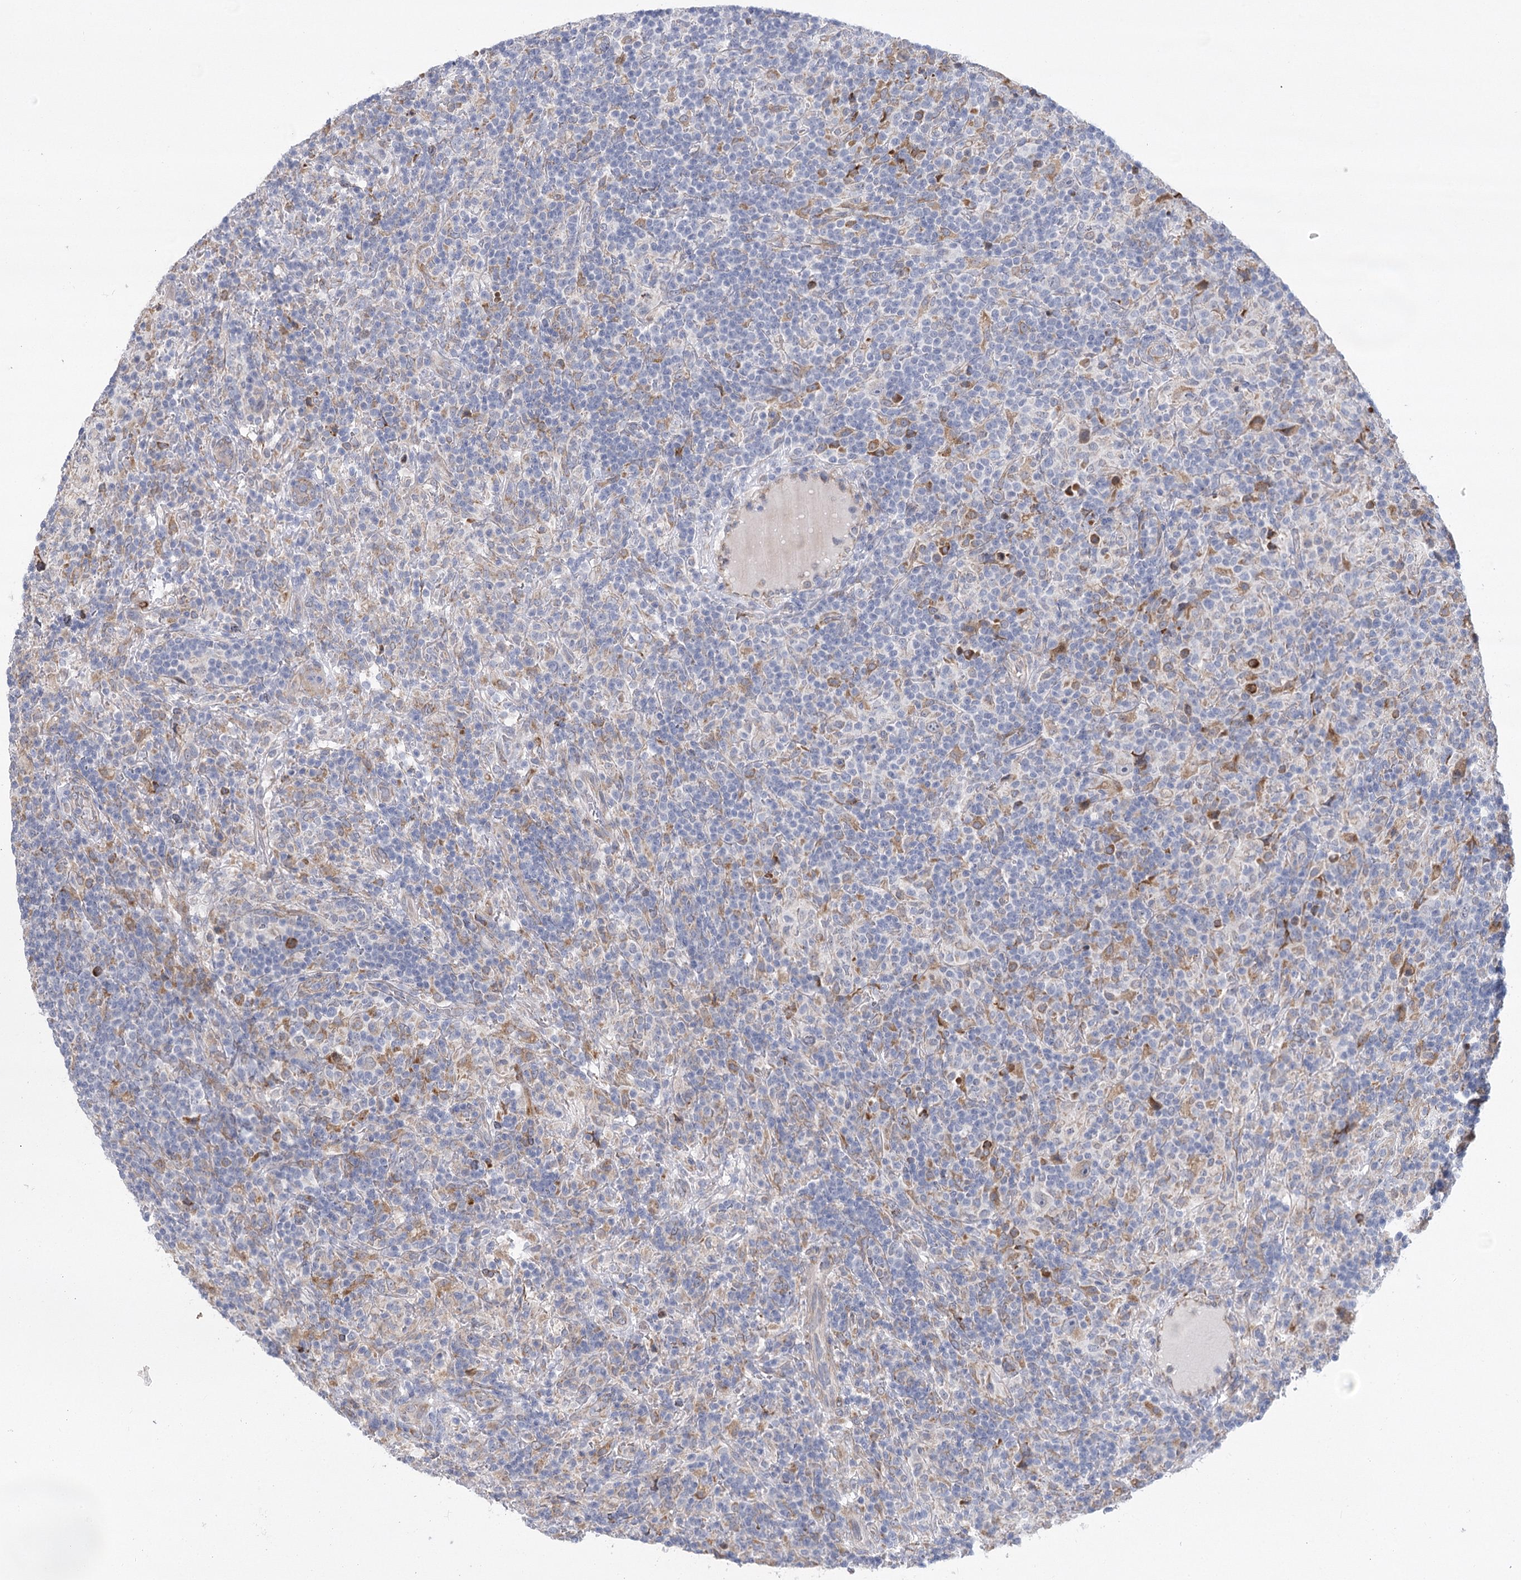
{"staining": {"intensity": "negative", "quantity": "none", "location": "none"}, "tissue": "lymphoma", "cell_type": "Tumor cells", "image_type": "cancer", "snomed": [{"axis": "morphology", "description": "Hodgkin's disease, NOS"}, {"axis": "topography", "description": "Lymph node"}], "caption": "This histopathology image is of lymphoma stained with IHC to label a protein in brown with the nuclei are counter-stained blue. There is no staining in tumor cells.", "gene": "NCKAP5", "patient": {"sex": "male", "age": 70}}